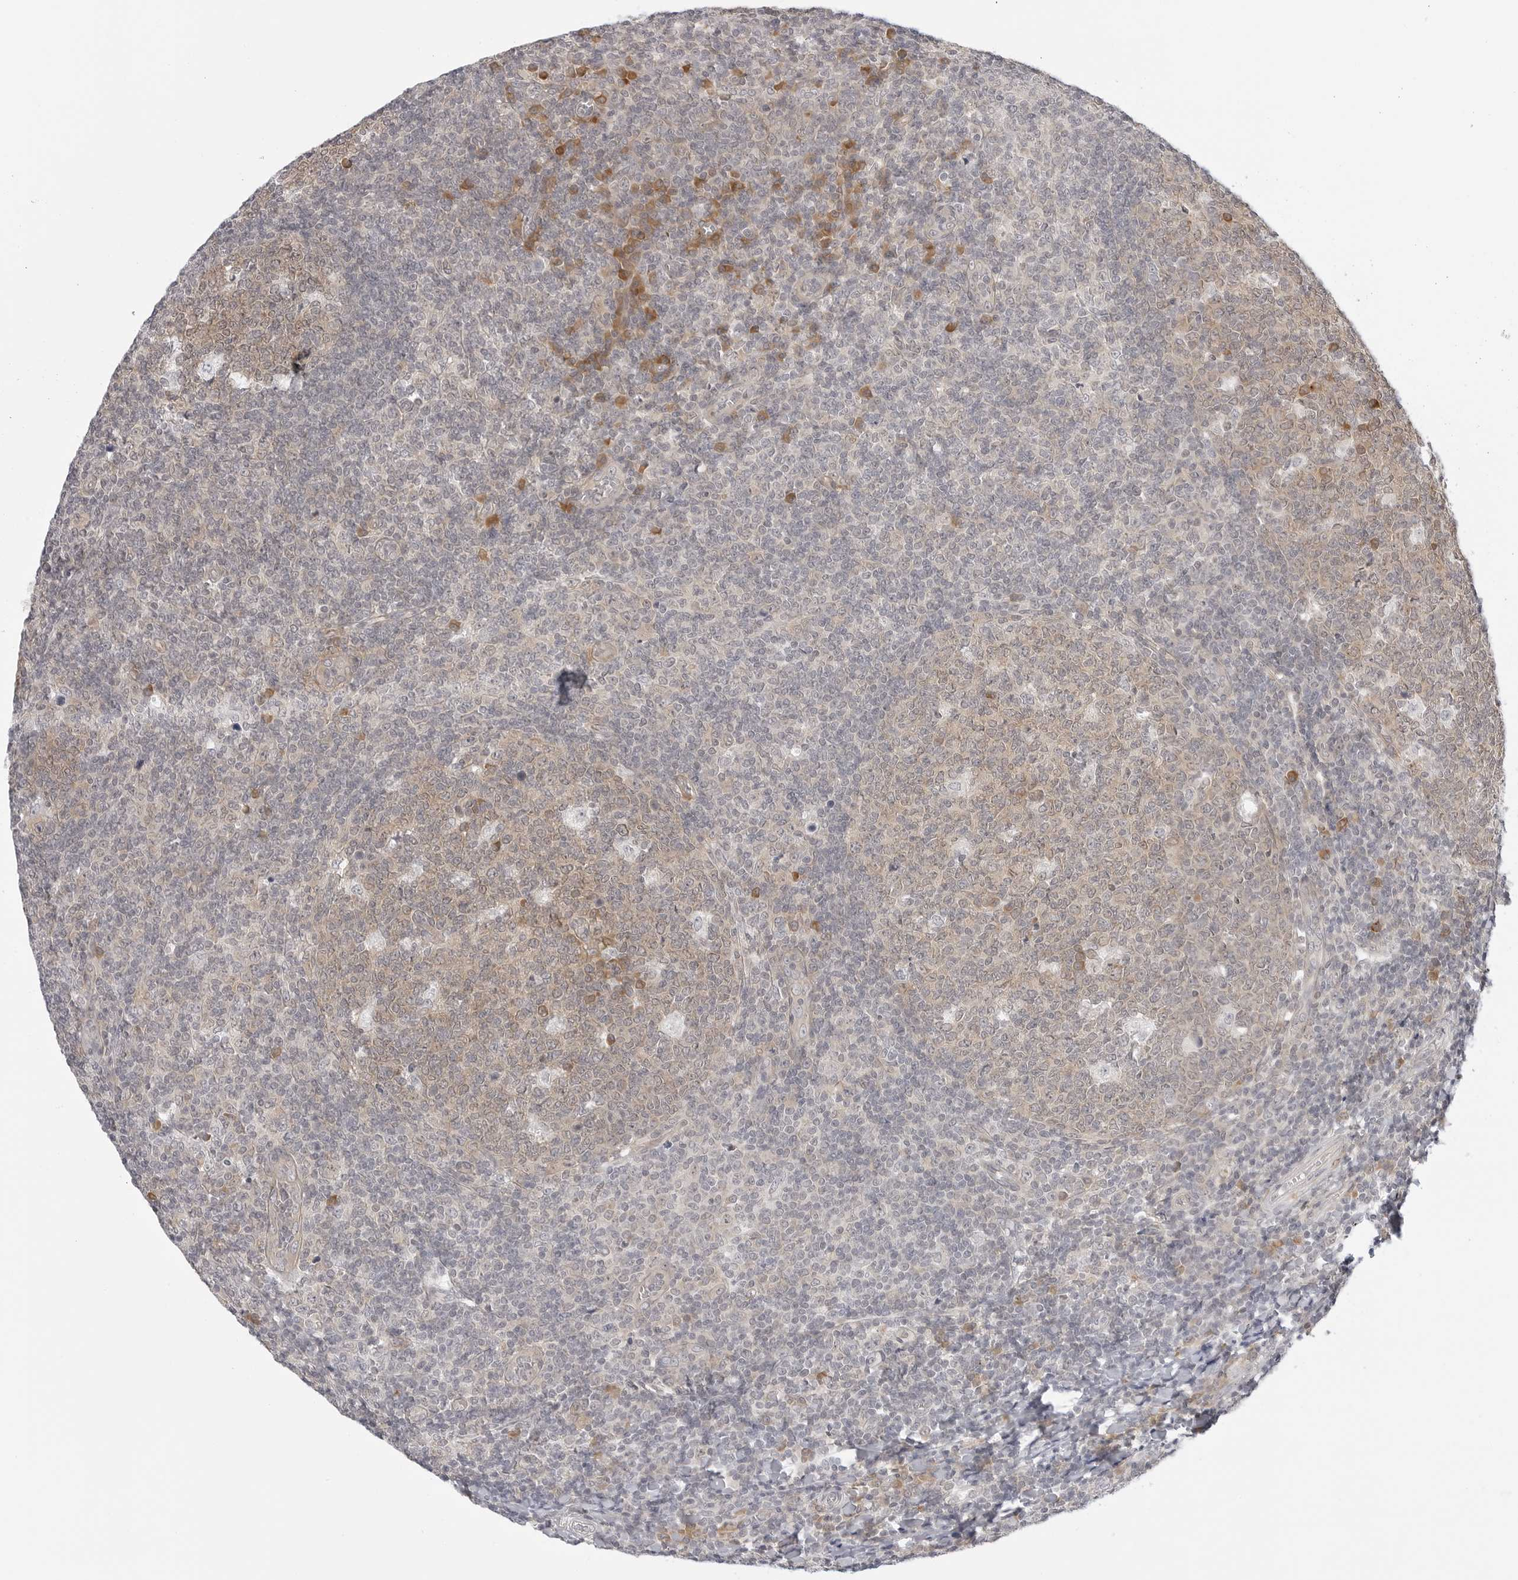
{"staining": {"intensity": "weak", "quantity": ">75%", "location": "cytoplasmic/membranous"}, "tissue": "tonsil", "cell_type": "Germinal center cells", "image_type": "normal", "snomed": [{"axis": "morphology", "description": "Normal tissue, NOS"}, {"axis": "topography", "description": "Tonsil"}], "caption": "Immunohistochemical staining of unremarkable human tonsil exhibits low levels of weak cytoplasmic/membranous positivity in about >75% of germinal center cells. (Brightfield microscopy of DAB IHC at high magnification).", "gene": "TCP1", "patient": {"sex": "female", "age": 19}}